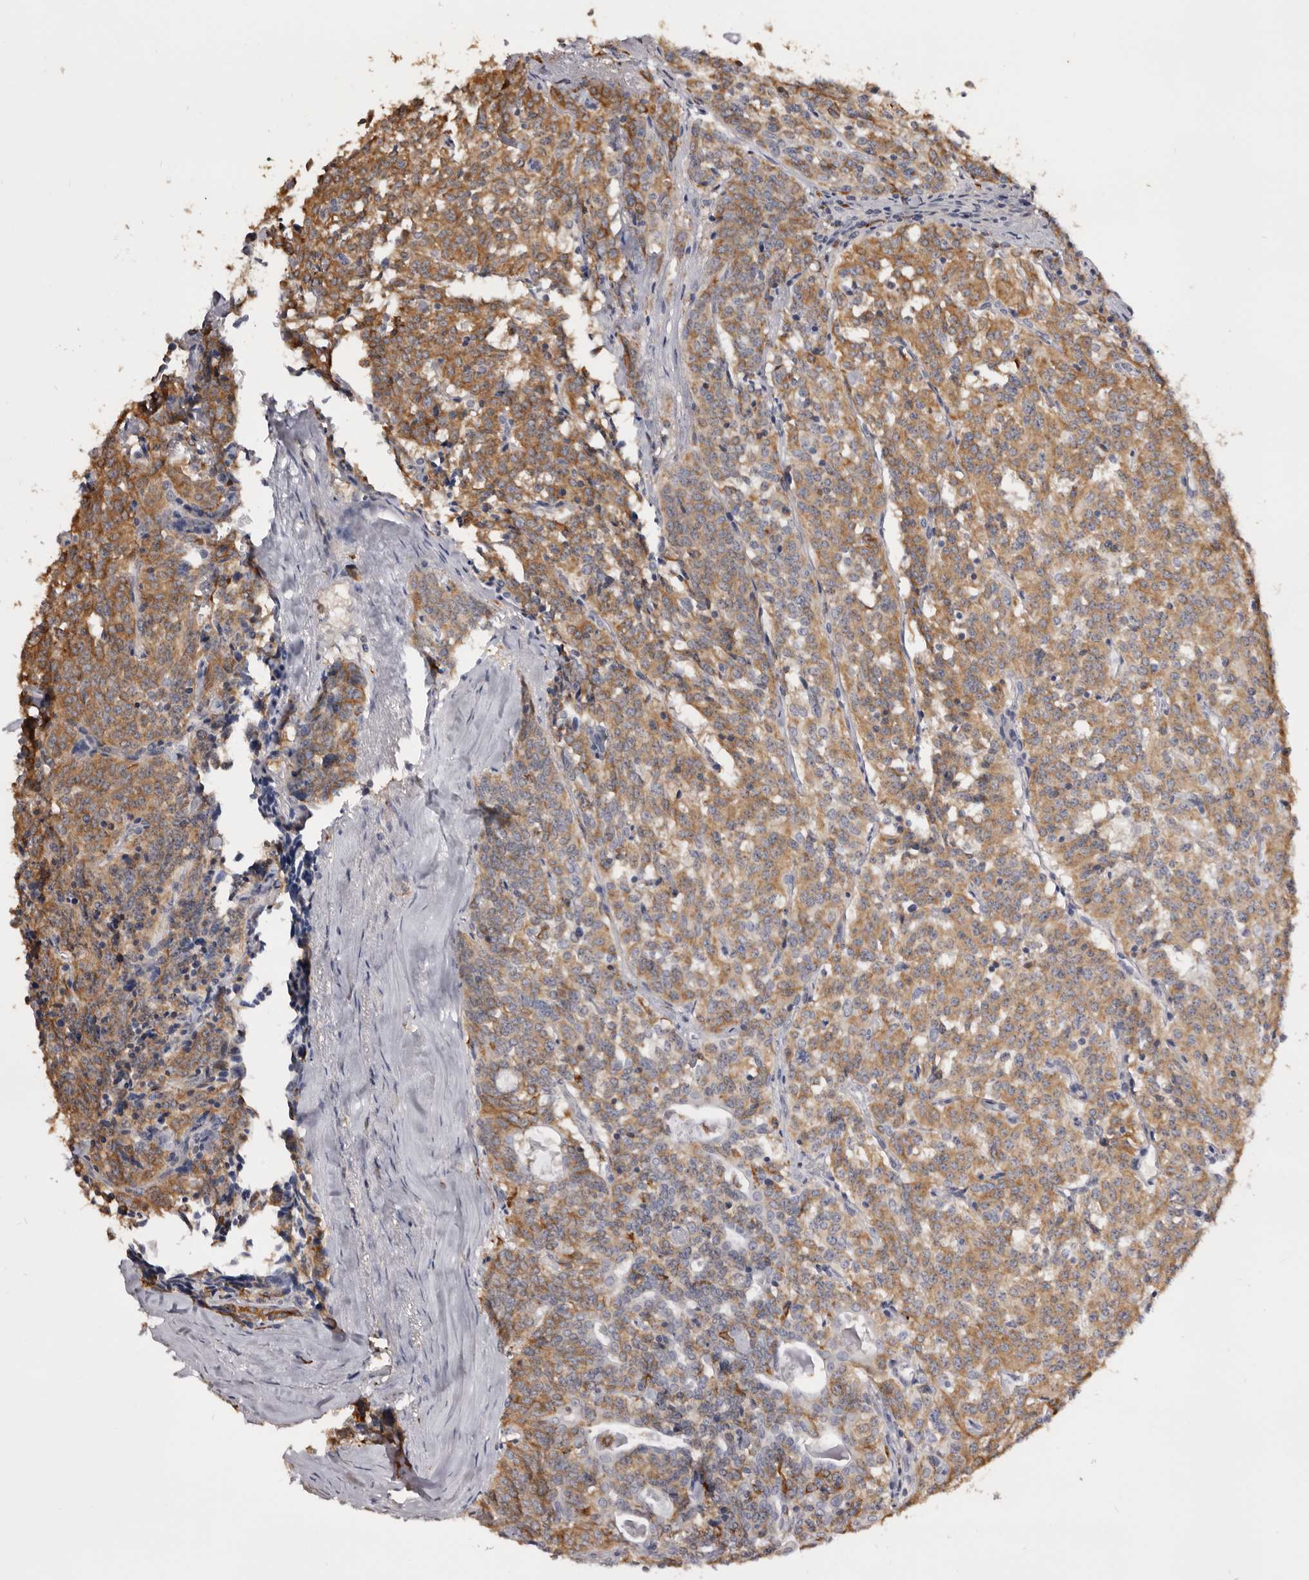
{"staining": {"intensity": "moderate", "quantity": ">75%", "location": "cytoplasmic/membranous"}, "tissue": "carcinoid", "cell_type": "Tumor cells", "image_type": "cancer", "snomed": [{"axis": "morphology", "description": "Carcinoid, malignant, NOS"}, {"axis": "topography", "description": "Lung"}], "caption": "Tumor cells exhibit medium levels of moderate cytoplasmic/membranous staining in about >75% of cells in human carcinoid.", "gene": "TNNI1", "patient": {"sex": "female", "age": 46}}